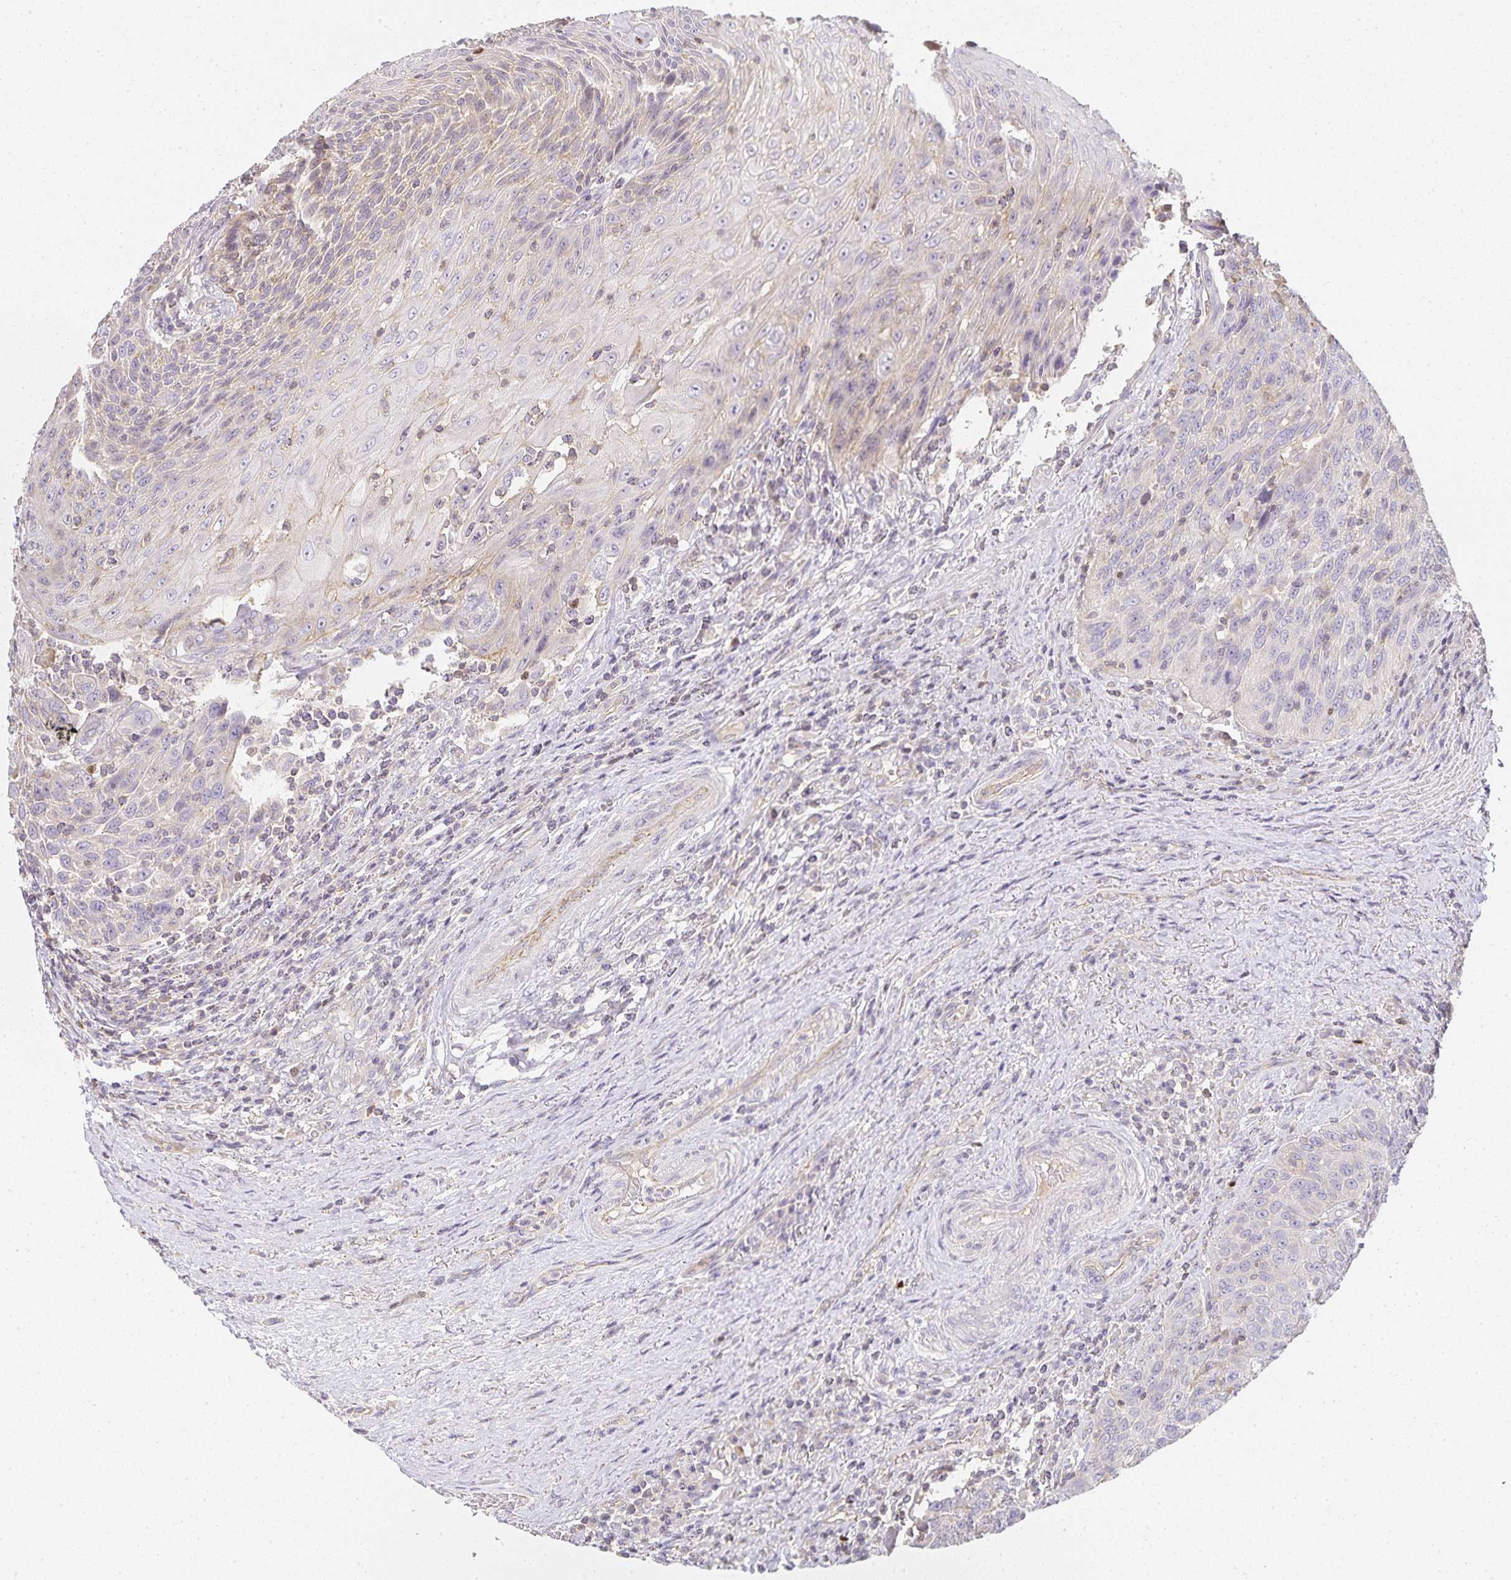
{"staining": {"intensity": "negative", "quantity": "none", "location": "none"}, "tissue": "urothelial cancer", "cell_type": "Tumor cells", "image_type": "cancer", "snomed": [{"axis": "morphology", "description": "Urothelial carcinoma, High grade"}, {"axis": "topography", "description": "Urinary bladder"}], "caption": "Immunohistochemistry (IHC) photomicrograph of neoplastic tissue: urothelial cancer stained with DAB (3,3'-diaminobenzidine) demonstrates no significant protein staining in tumor cells.", "gene": "GATA3", "patient": {"sex": "female", "age": 70}}